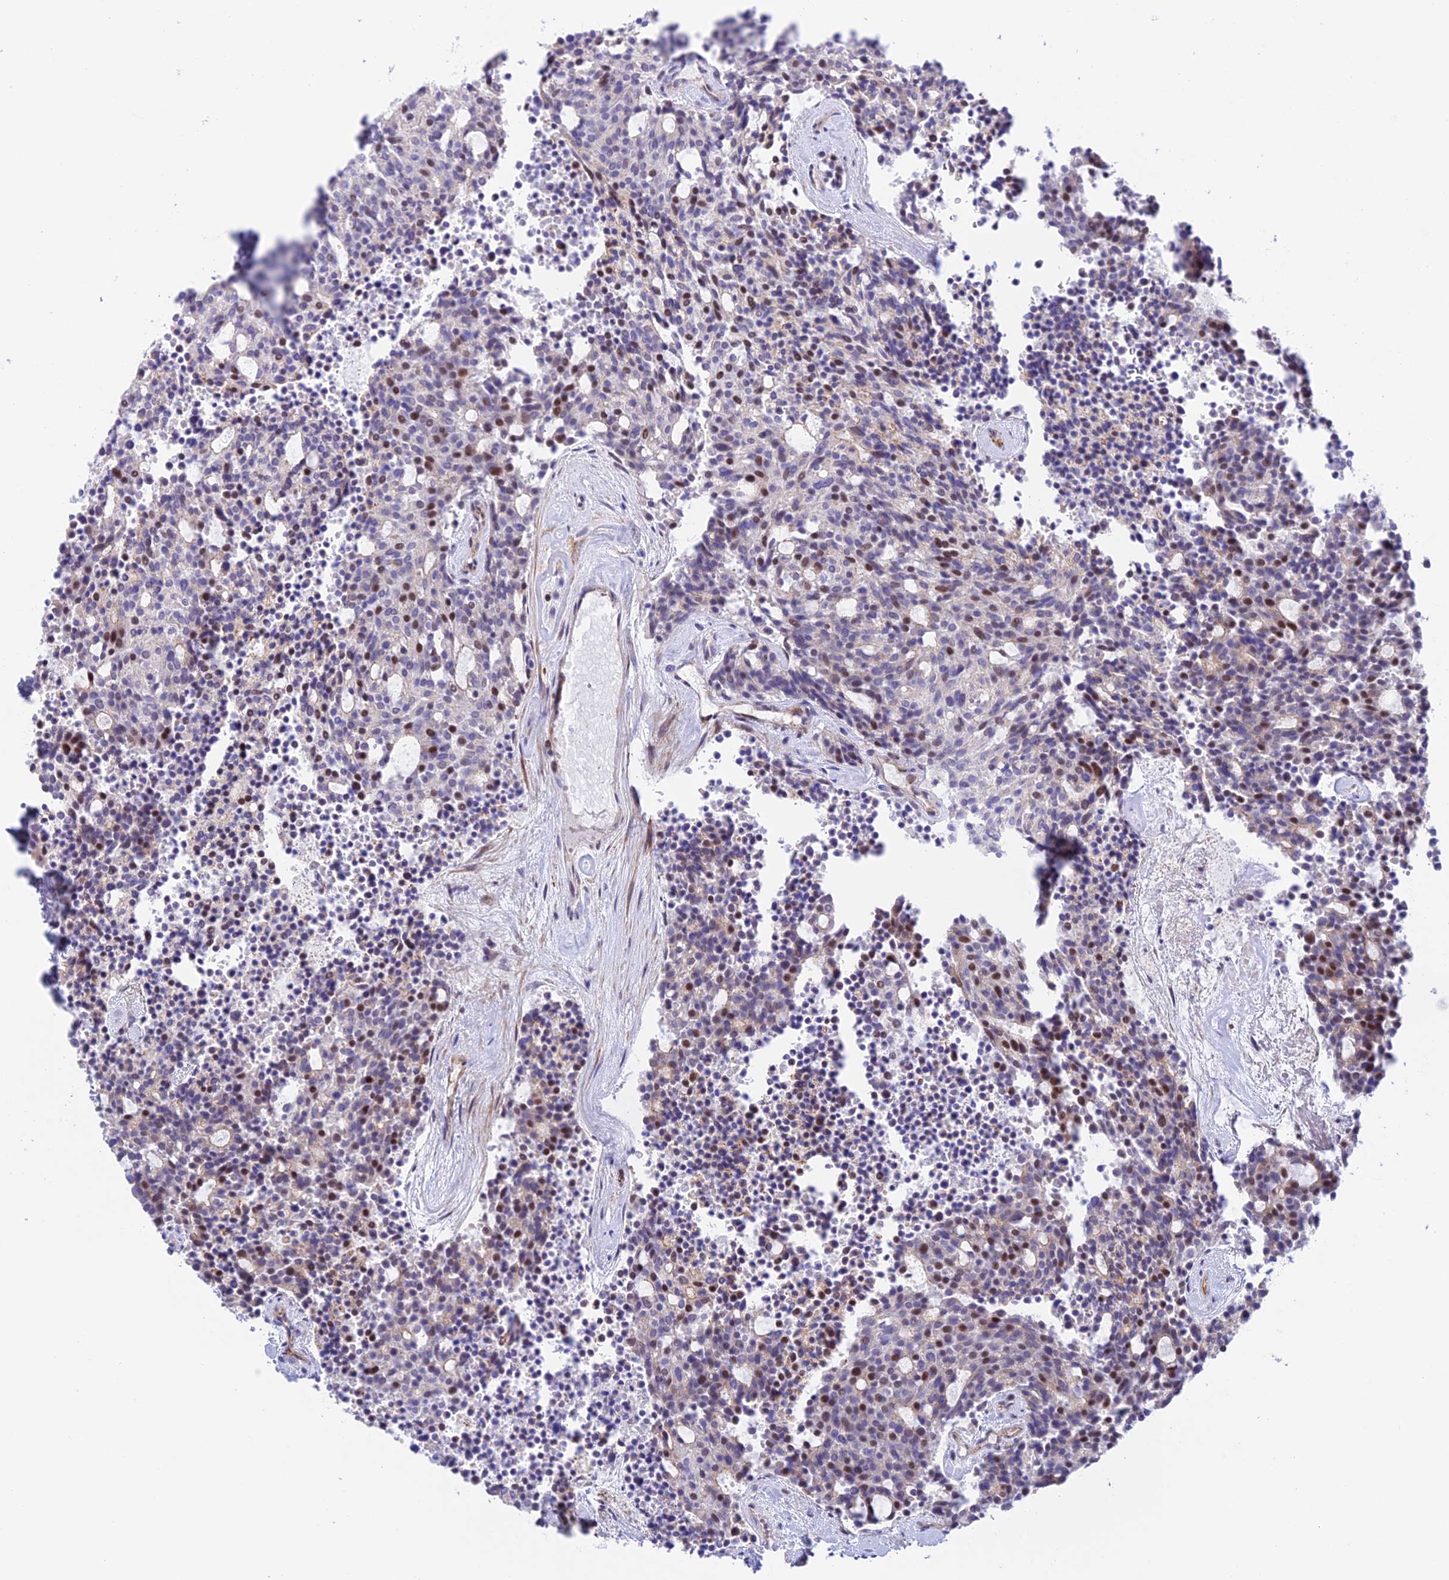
{"staining": {"intensity": "moderate", "quantity": "<25%", "location": "nuclear"}, "tissue": "carcinoid", "cell_type": "Tumor cells", "image_type": "cancer", "snomed": [{"axis": "morphology", "description": "Carcinoid, malignant, NOS"}, {"axis": "topography", "description": "Pancreas"}], "caption": "This is a histology image of immunohistochemistry staining of malignant carcinoid, which shows moderate staining in the nuclear of tumor cells.", "gene": "PRIM1", "patient": {"sex": "female", "age": 54}}